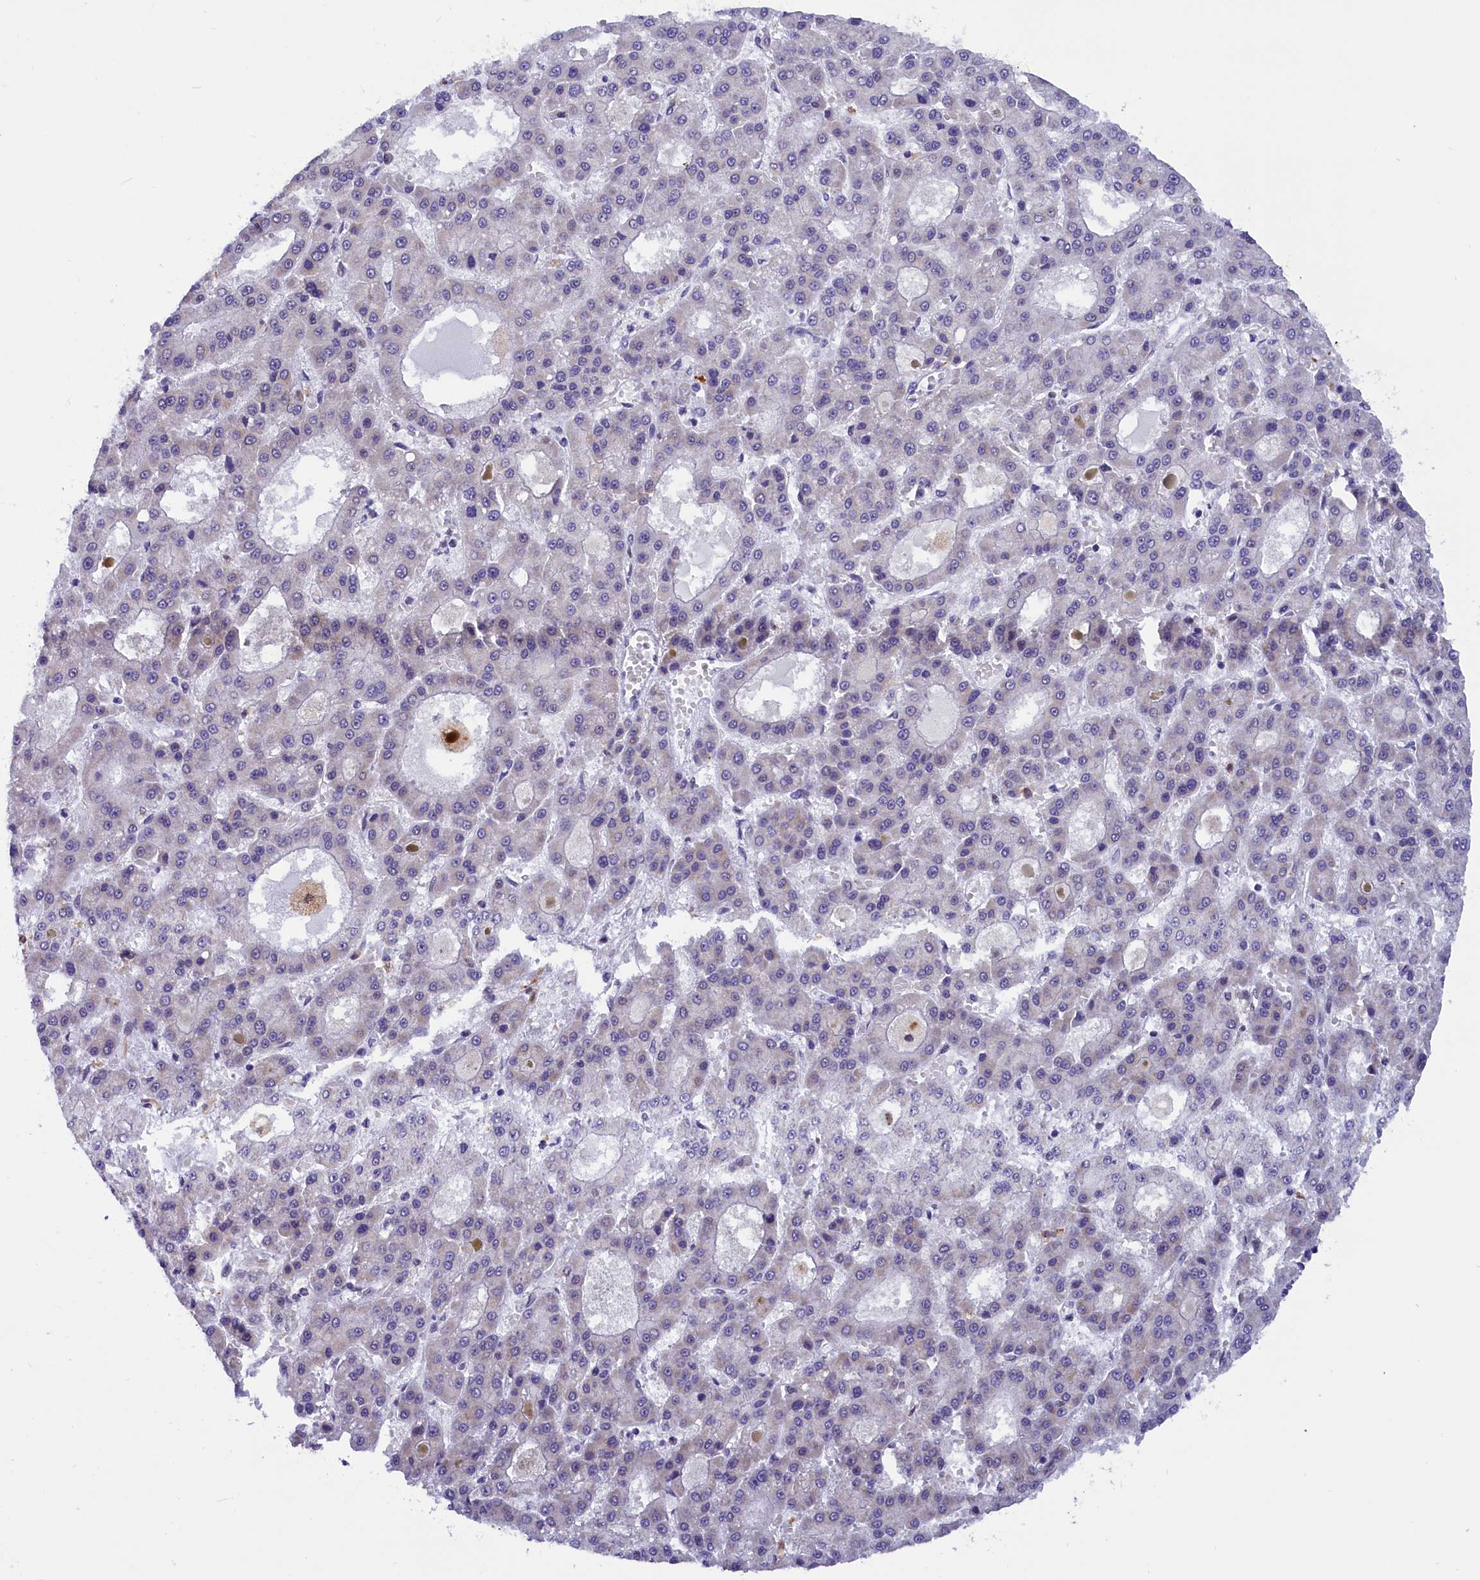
{"staining": {"intensity": "negative", "quantity": "none", "location": "none"}, "tissue": "liver cancer", "cell_type": "Tumor cells", "image_type": "cancer", "snomed": [{"axis": "morphology", "description": "Carcinoma, Hepatocellular, NOS"}, {"axis": "topography", "description": "Liver"}], "caption": "Image shows no protein expression in tumor cells of hepatocellular carcinoma (liver) tissue.", "gene": "CDYL2", "patient": {"sex": "male", "age": 70}}